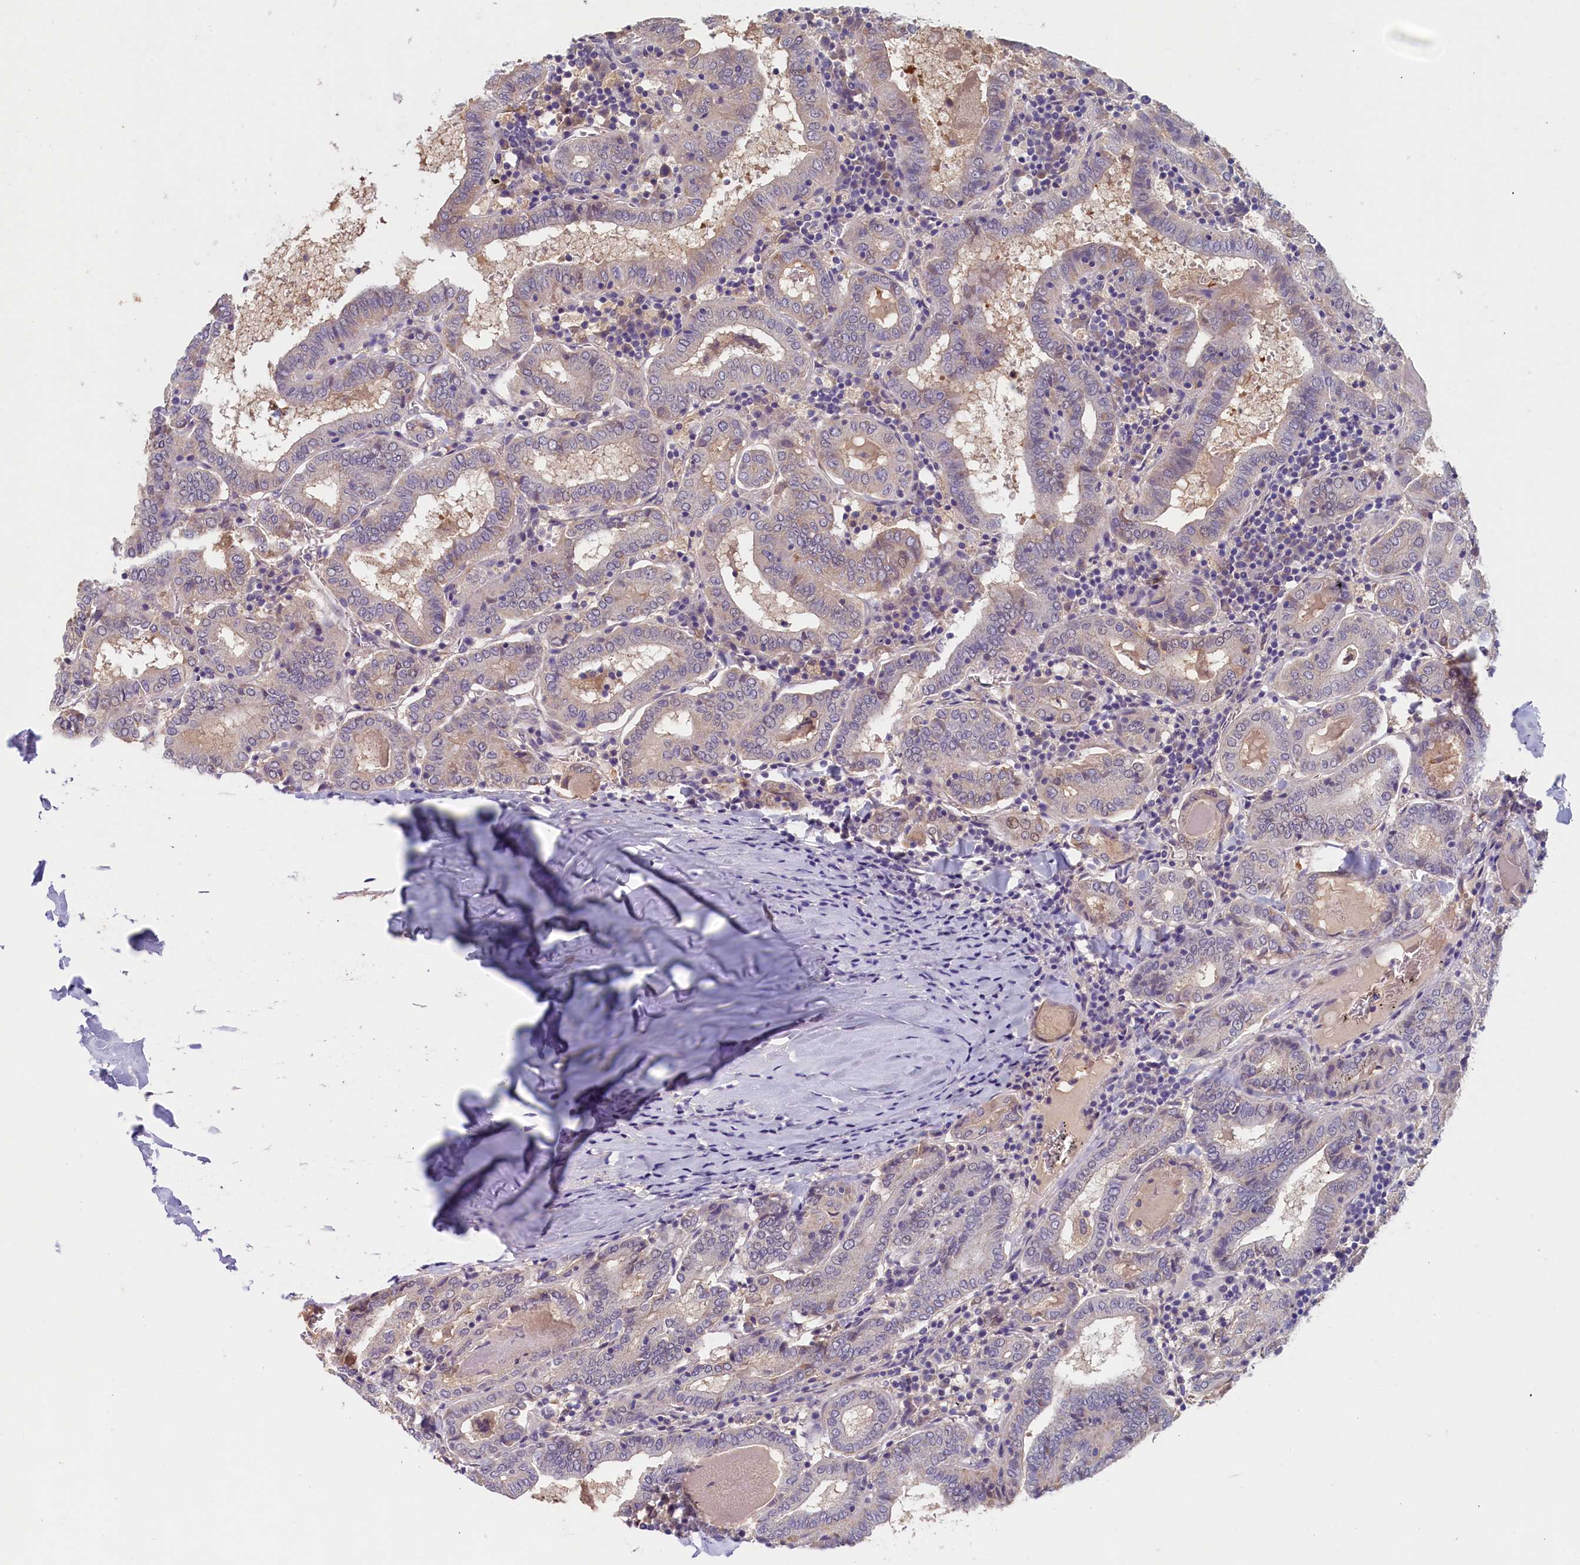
{"staining": {"intensity": "negative", "quantity": "none", "location": "none"}, "tissue": "thyroid cancer", "cell_type": "Tumor cells", "image_type": "cancer", "snomed": [{"axis": "morphology", "description": "Papillary adenocarcinoma, NOS"}, {"axis": "topography", "description": "Thyroid gland"}], "caption": "Micrograph shows no protein staining in tumor cells of thyroid cancer (papillary adenocarcinoma) tissue.", "gene": "NUBP2", "patient": {"sex": "female", "age": 72}}